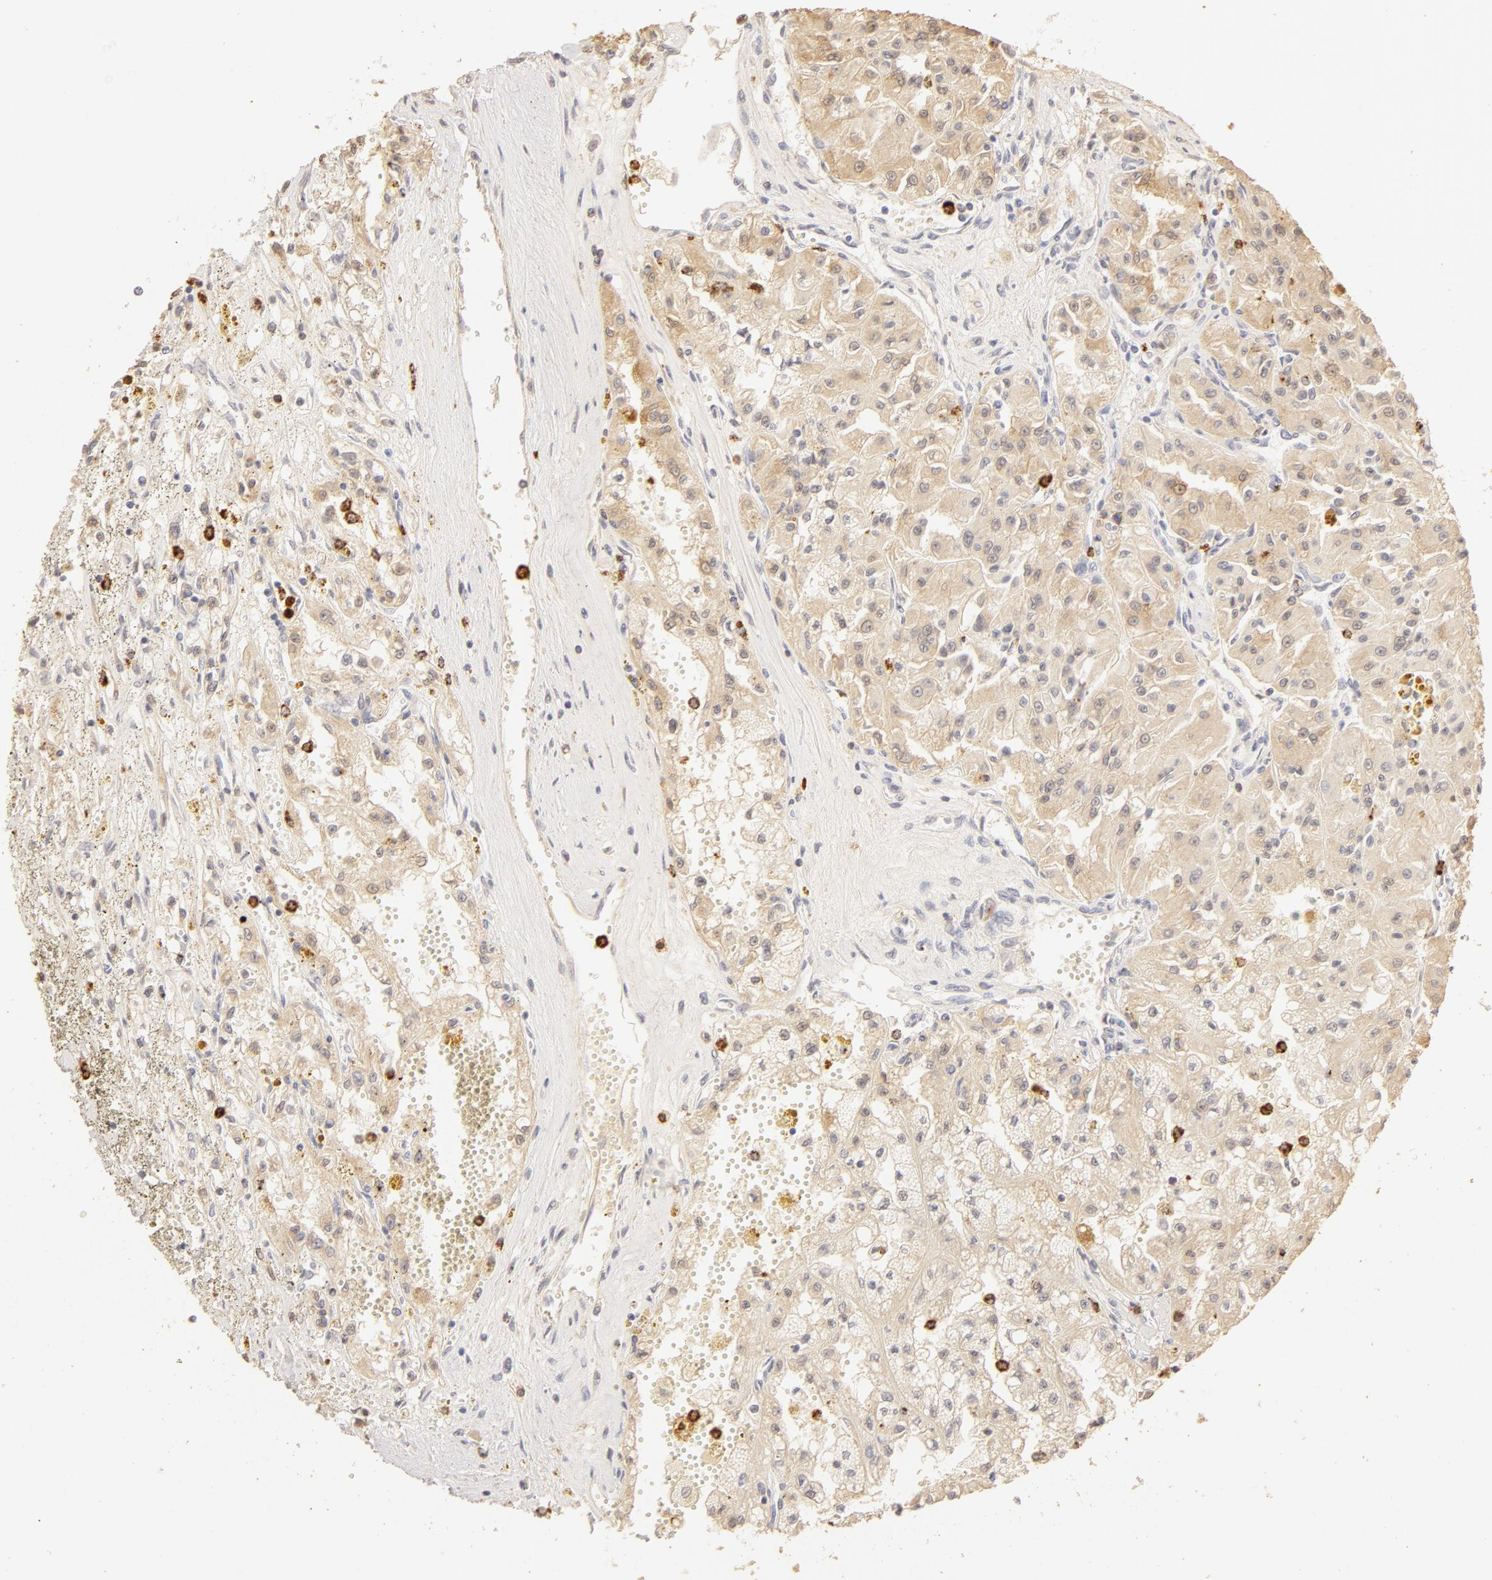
{"staining": {"intensity": "weak", "quantity": ">75%", "location": "cytoplasmic/membranous"}, "tissue": "renal cancer", "cell_type": "Tumor cells", "image_type": "cancer", "snomed": [{"axis": "morphology", "description": "Adenocarcinoma, NOS"}, {"axis": "topography", "description": "Kidney"}], "caption": "High-power microscopy captured an immunohistochemistry photomicrograph of renal adenocarcinoma, revealing weak cytoplasmic/membranous expression in approximately >75% of tumor cells.", "gene": "C1R", "patient": {"sex": "male", "age": 78}}